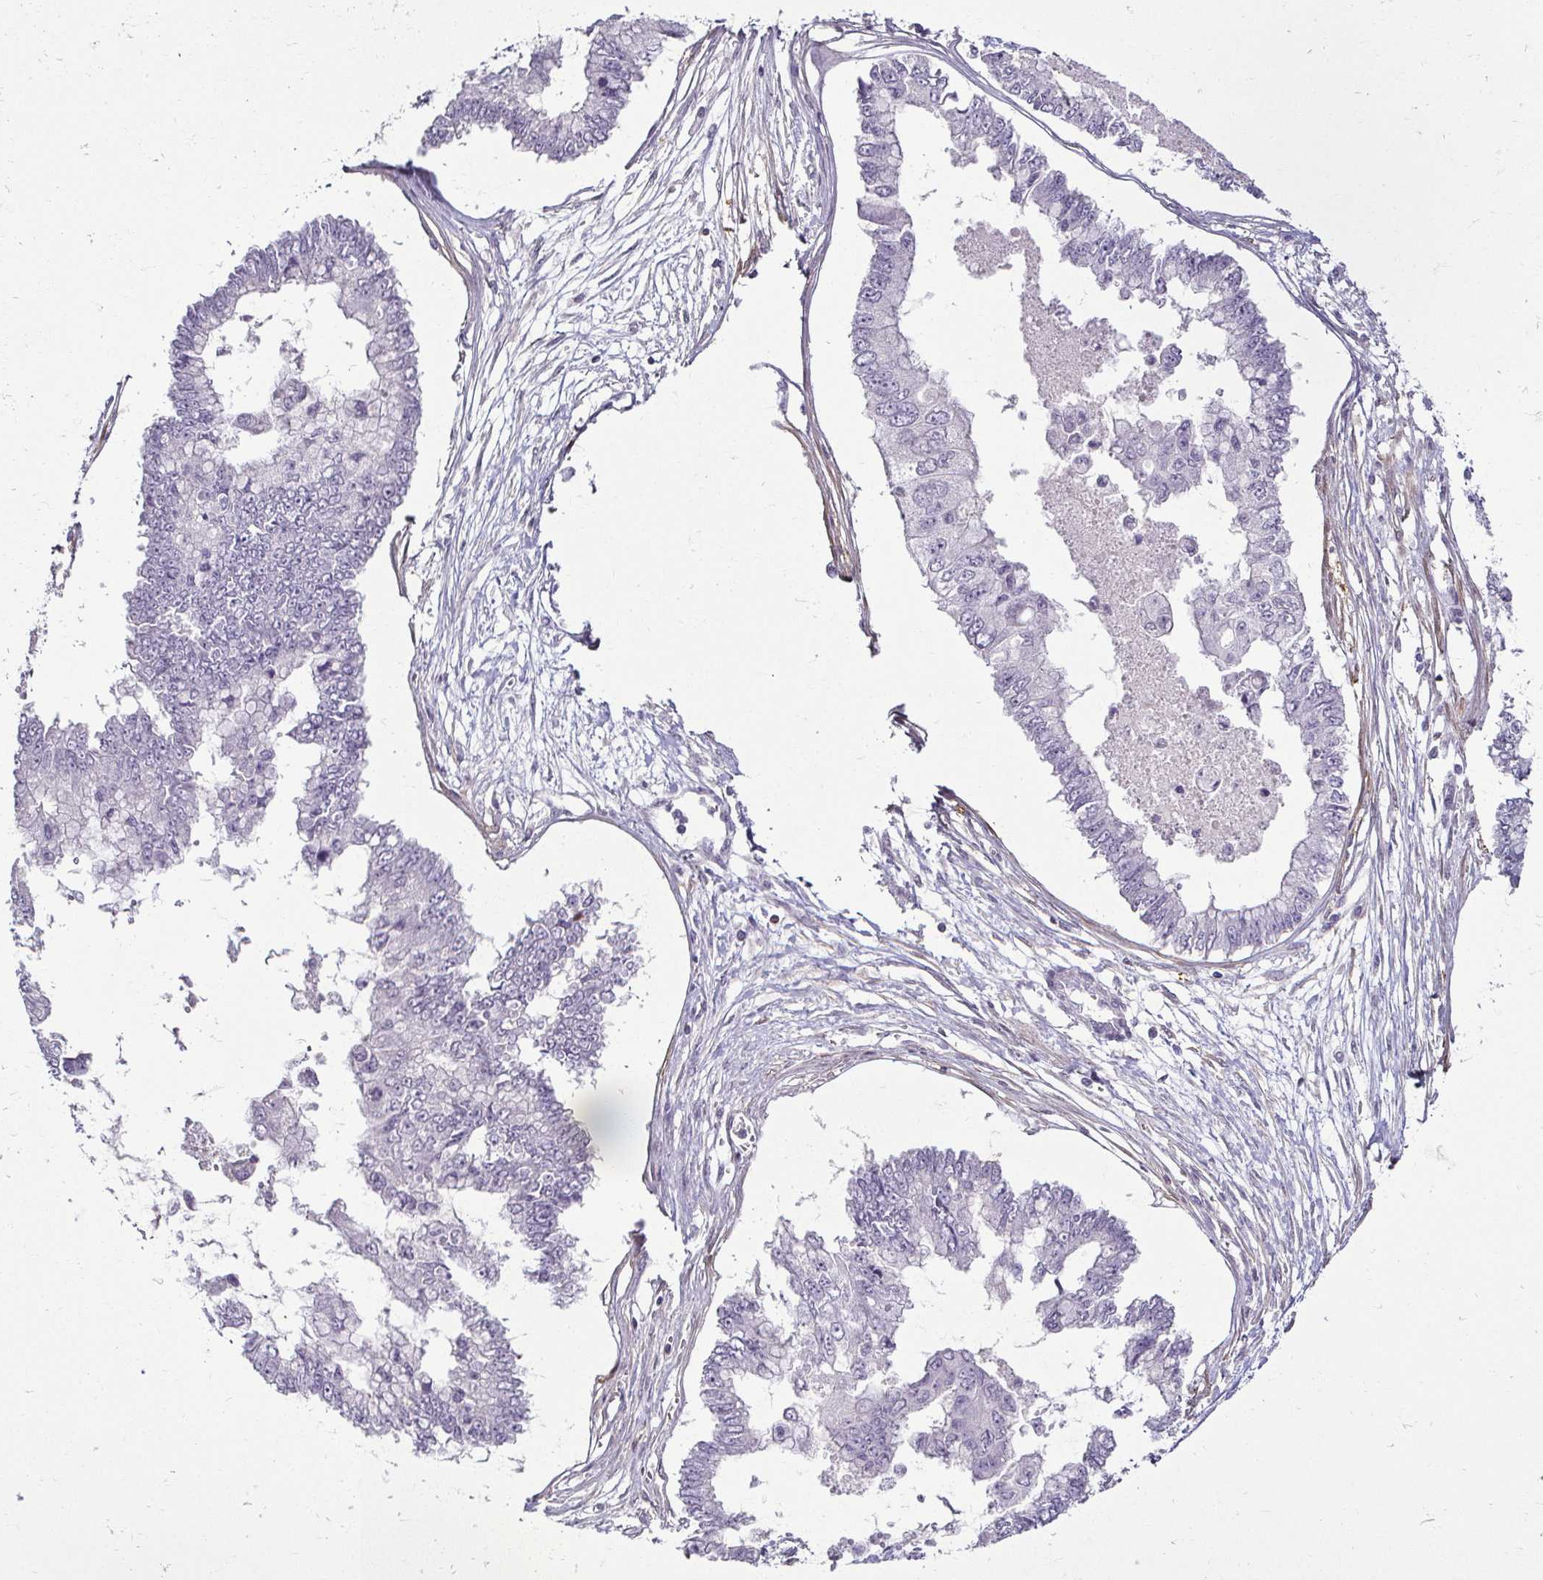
{"staining": {"intensity": "negative", "quantity": "none", "location": "none"}, "tissue": "ovarian cancer", "cell_type": "Tumor cells", "image_type": "cancer", "snomed": [{"axis": "morphology", "description": "Cystadenocarcinoma, mucinous, NOS"}, {"axis": "topography", "description": "Ovary"}], "caption": "Tumor cells are negative for protein expression in human ovarian cancer (mucinous cystadenocarcinoma).", "gene": "HOPX", "patient": {"sex": "female", "age": 72}}